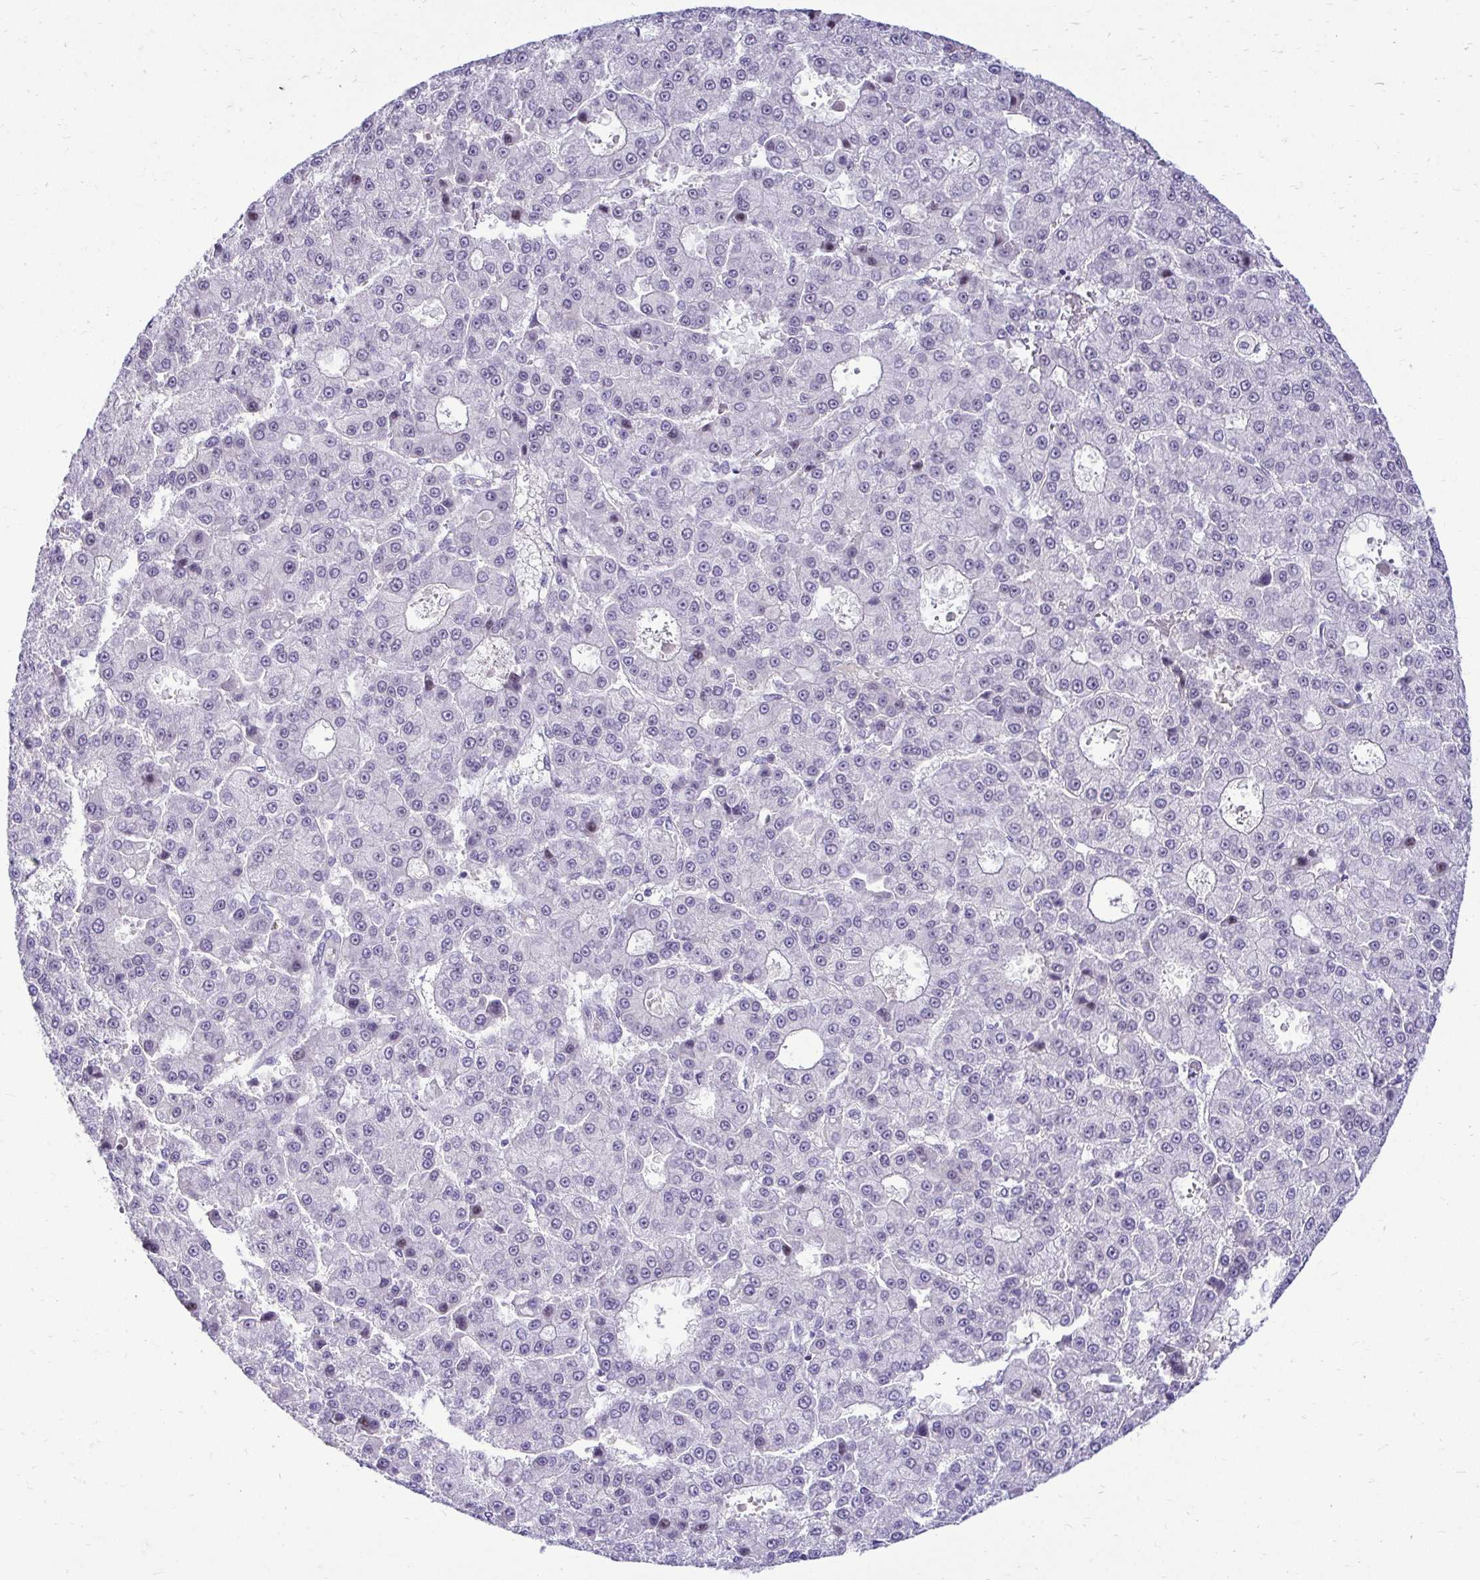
{"staining": {"intensity": "negative", "quantity": "none", "location": "none"}, "tissue": "liver cancer", "cell_type": "Tumor cells", "image_type": "cancer", "snomed": [{"axis": "morphology", "description": "Carcinoma, Hepatocellular, NOS"}, {"axis": "topography", "description": "Liver"}], "caption": "Liver hepatocellular carcinoma was stained to show a protein in brown. There is no significant expression in tumor cells. (Immunohistochemistry, brightfield microscopy, high magnification).", "gene": "NIFK", "patient": {"sex": "male", "age": 70}}